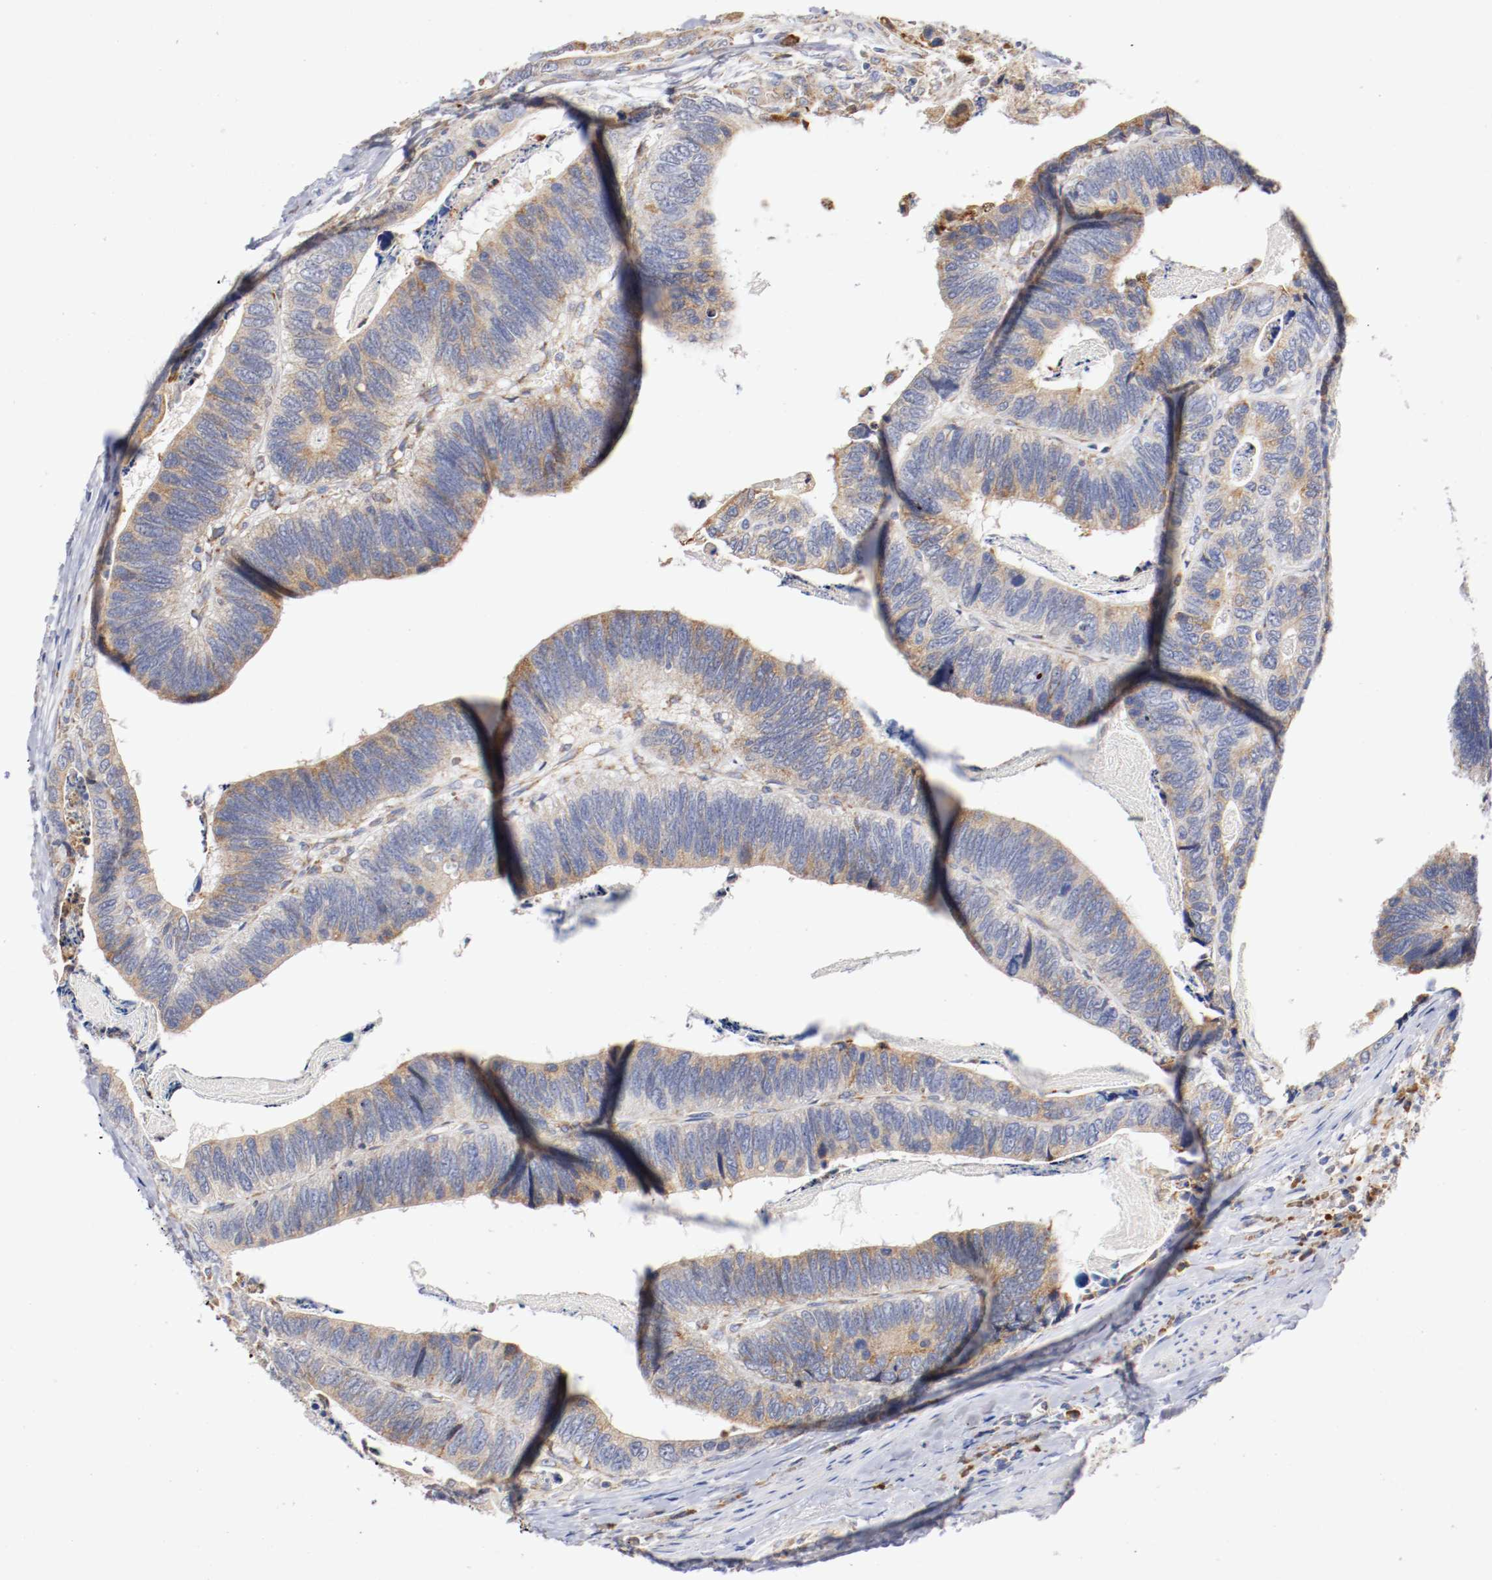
{"staining": {"intensity": "moderate", "quantity": ">75%", "location": "cytoplasmic/membranous"}, "tissue": "colorectal cancer", "cell_type": "Tumor cells", "image_type": "cancer", "snomed": [{"axis": "morphology", "description": "Adenocarcinoma, NOS"}, {"axis": "topography", "description": "Colon"}], "caption": "IHC (DAB (3,3'-diaminobenzidine)) staining of human adenocarcinoma (colorectal) displays moderate cytoplasmic/membranous protein expression in approximately >75% of tumor cells.", "gene": "TRAF2", "patient": {"sex": "male", "age": 72}}